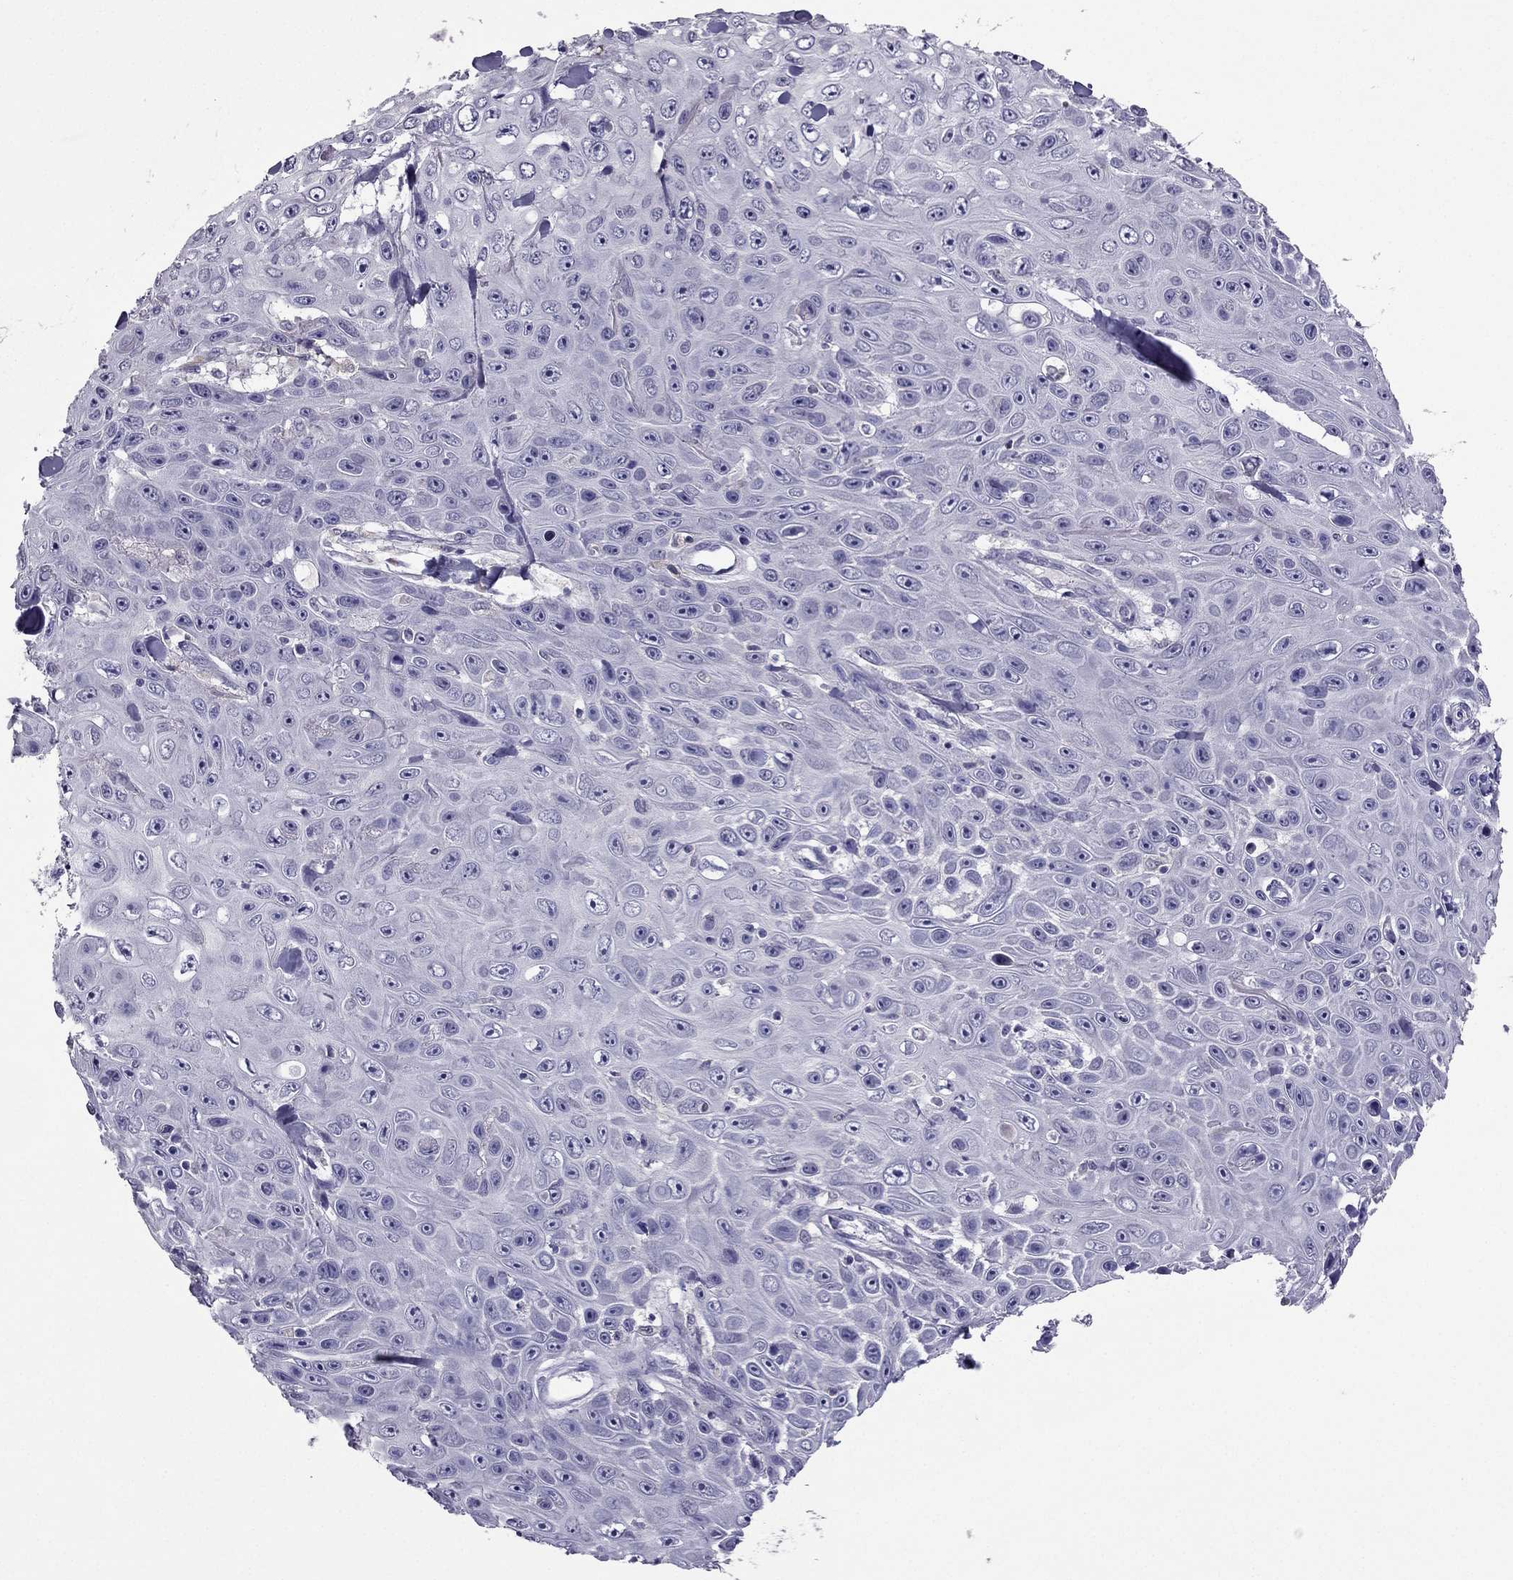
{"staining": {"intensity": "negative", "quantity": "none", "location": "none"}, "tissue": "skin cancer", "cell_type": "Tumor cells", "image_type": "cancer", "snomed": [{"axis": "morphology", "description": "Squamous cell carcinoma, NOS"}, {"axis": "topography", "description": "Skin"}], "caption": "Tumor cells are negative for brown protein staining in squamous cell carcinoma (skin). (Stains: DAB immunohistochemistry with hematoxylin counter stain, Microscopy: brightfield microscopy at high magnification).", "gene": "RGS8", "patient": {"sex": "male", "age": 82}}